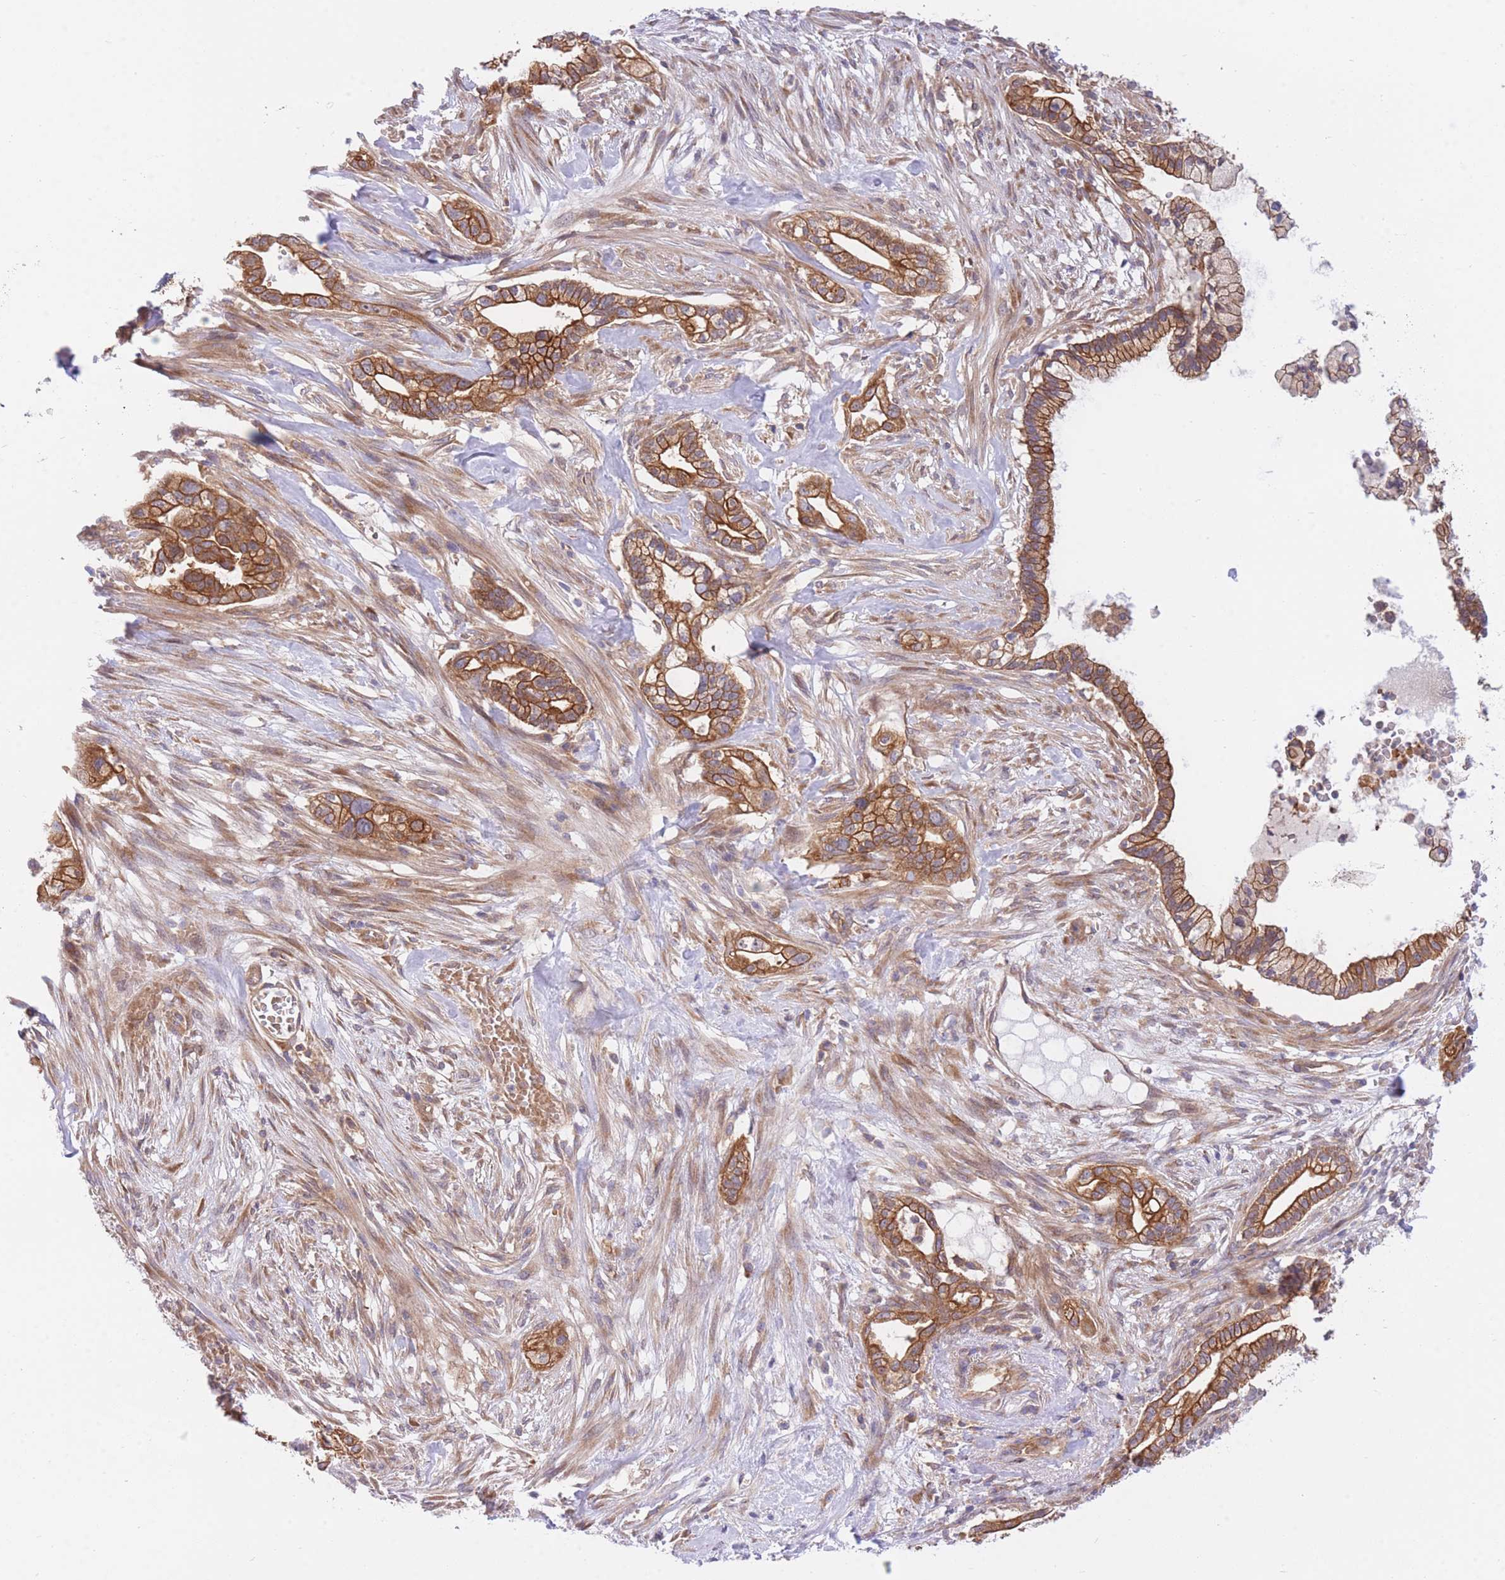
{"staining": {"intensity": "strong", "quantity": ">75%", "location": "cytoplasmic/membranous"}, "tissue": "pancreatic cancer", "cell_type": "Tumor cells", "image_type": "cancer", "snomed": [{"axis": "morphology", "description": "Adenocarcinoma, NOS"}, {"axis": "topography", "description": "Pancreas"}], "caption": "Immunohistochemistry (IHC) image of neoplastic tissue: human pancreatic cancer stained using IHC shows high levels of strong protein expression localized specifically in the cytoplasmic/membranous of tumor cells, appearing as a cytoplasmic/membranous brown color.", "gene": "EIF2B2", "patient": {"sex": "male", "age": 44}}